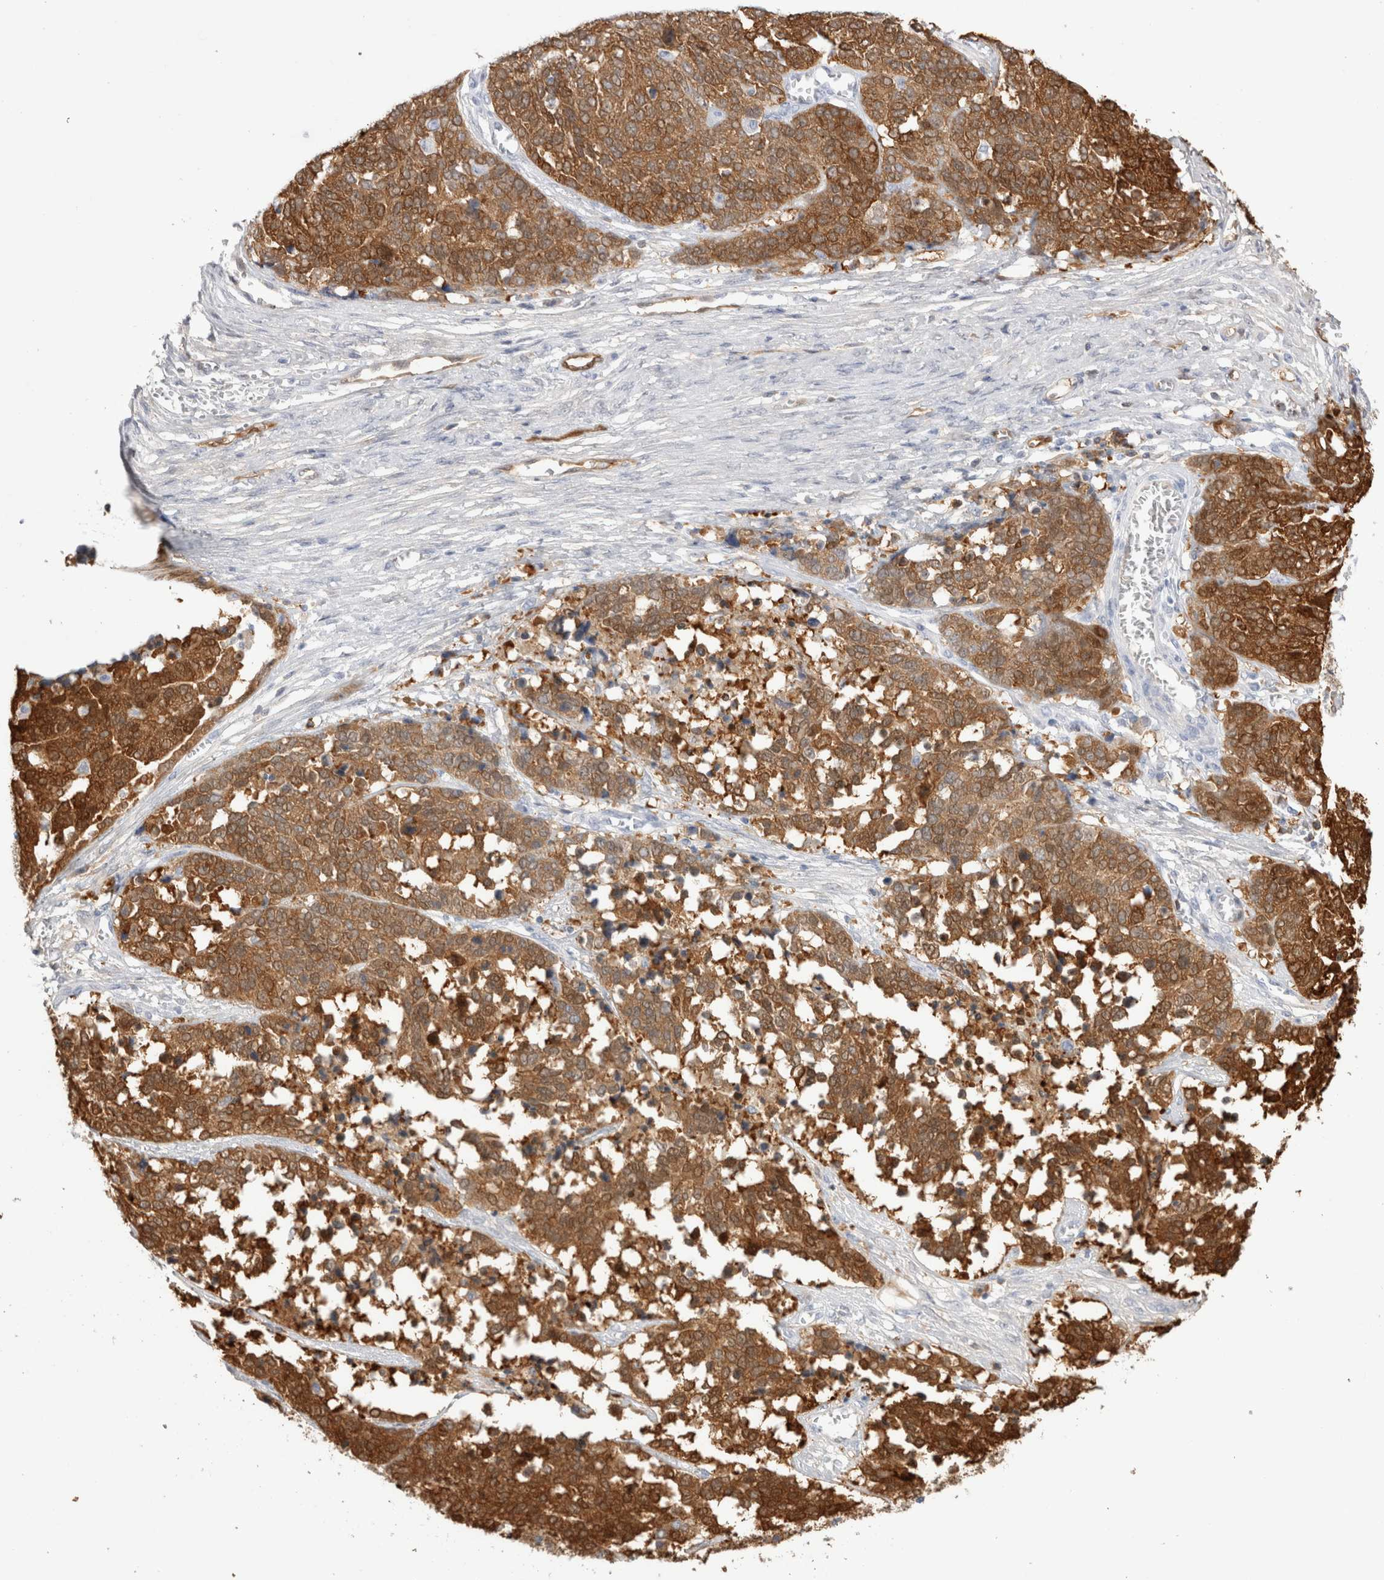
{"staining": {"intensity": "moderate", "quantity": ">75%", "location": "cytoplasmic/membranous"}, "tissue": "ovarian cancer", "cell_type": "Tumor cells", "image_type": "cancer", "snomed": [{"axis": "morphology", "description": "Cystadenocarcinoma, serous, NOS"}, {"axis": "topography", "description": "Ovary"}], "caption": "Immunohistochemistry staining of ovarian cancer (serous cystadenocarcinoma), which exhibits medium levels of moderate cytoplasmic/membranous staining in about >75% of tumor cells indicating moderate cytoplasmic/membranous protein positivity. The staining was performed using DAB (3,3'-diaminobenzidine) (brown) for protein detection and nuclei were counterstained in hematoxylin (blue).", "gene": "NAPEPLD", "patient": {"sex": "female", "age": 44}}